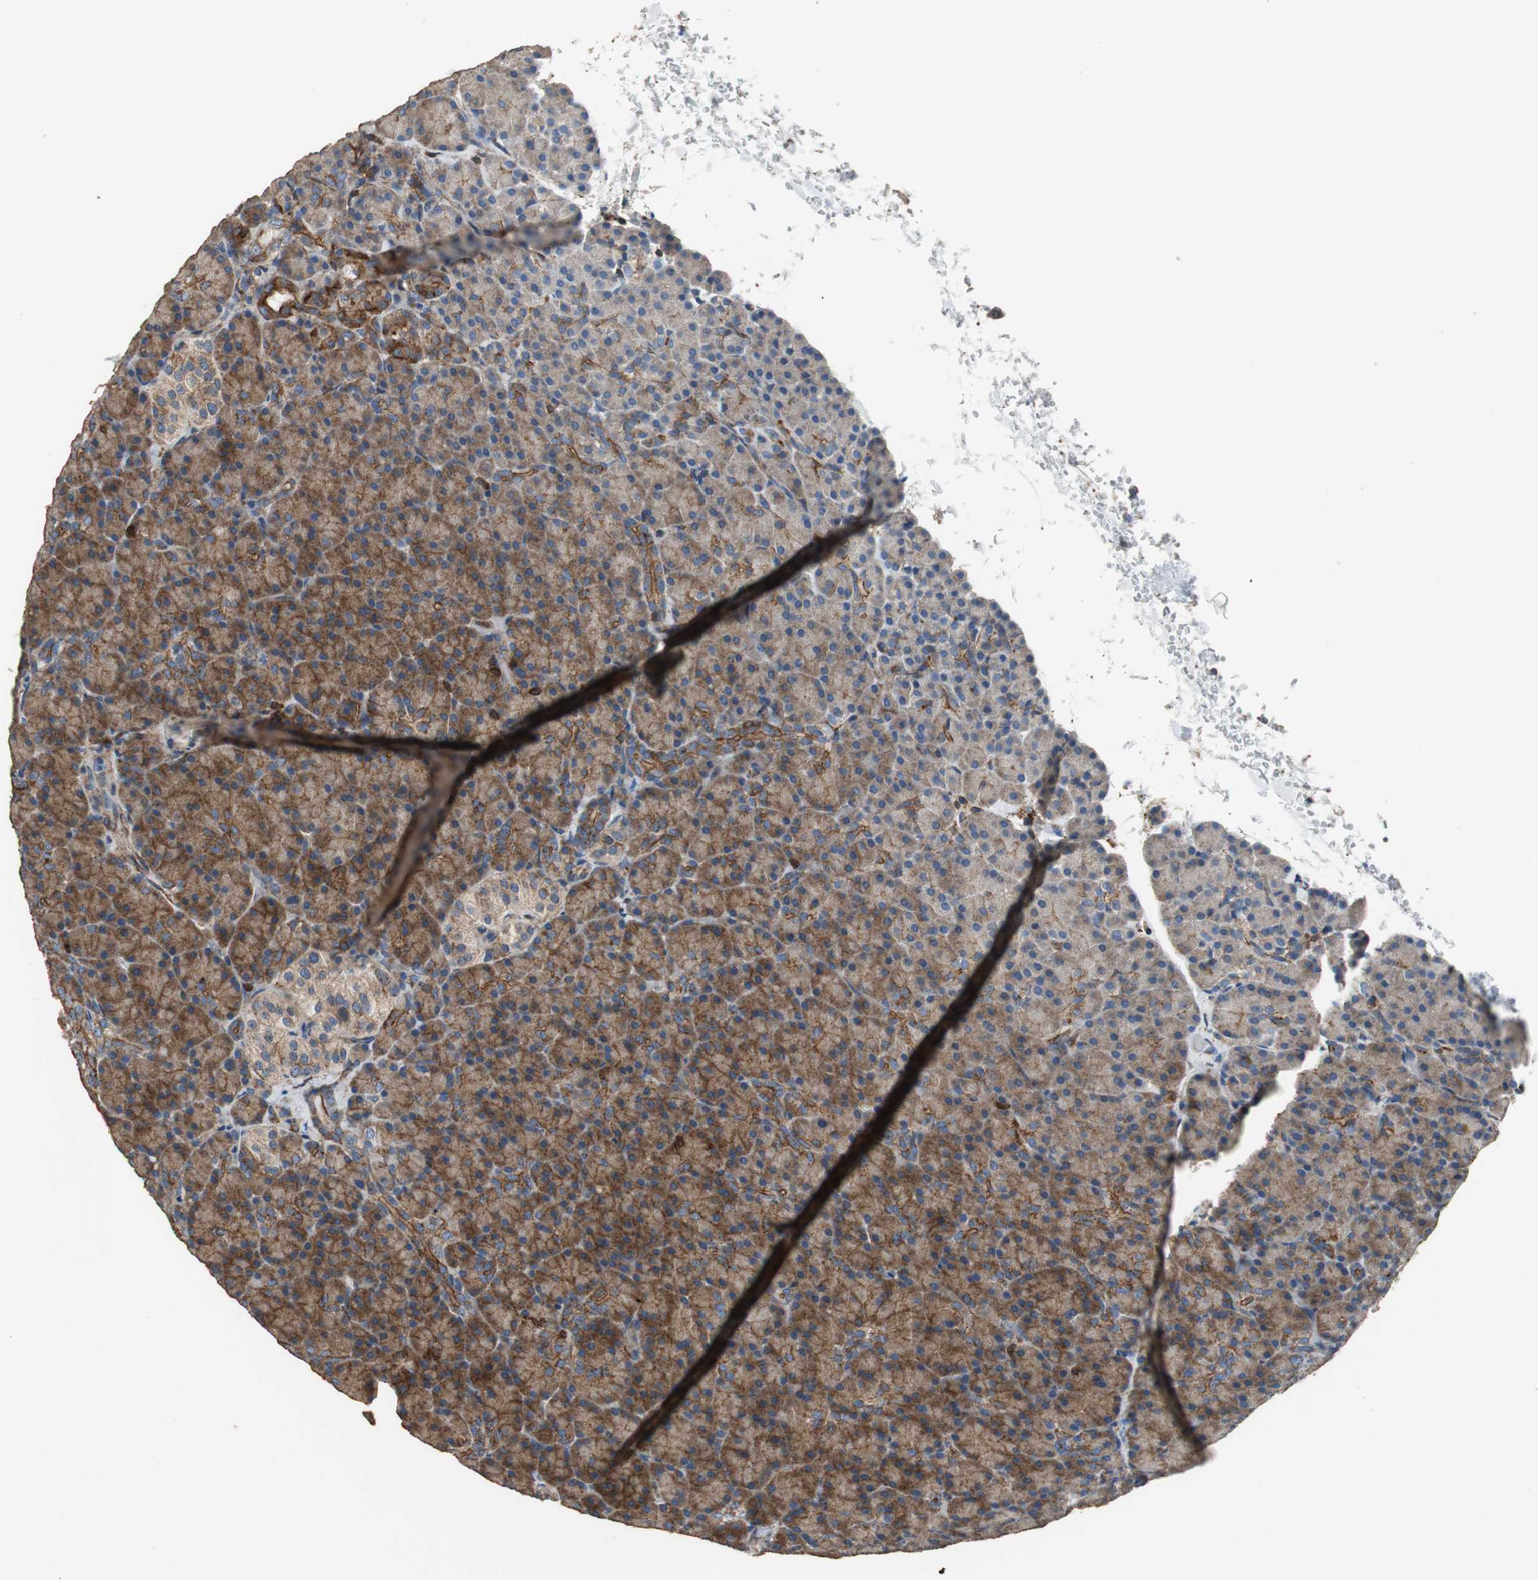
{"staining": {"intensity": "strong", "quantity": ">75%", "location": "cytoplasmic/membranous"}, "tissue": "pancreas", "cell_type": "Exocrine glandular cells", "image_type": "normal", "snomed": [{"axis": "morphology", "description": "Normal tissue, NOS"}, {"axis": "topography", "description": "Pancreas"}], "caption": "Brown immunohistochemical staining in unremarkable pancreas displays strong cytoplasmic/membranous expression in about >75% of exocrine glandular cells. The protein is stained brown, and the nuclei are stained in blue (DAB IHC with brightfield microscopy, high magnification).", "gene": "PRKRA", "patient": {"sex": "female", "age": 43}}